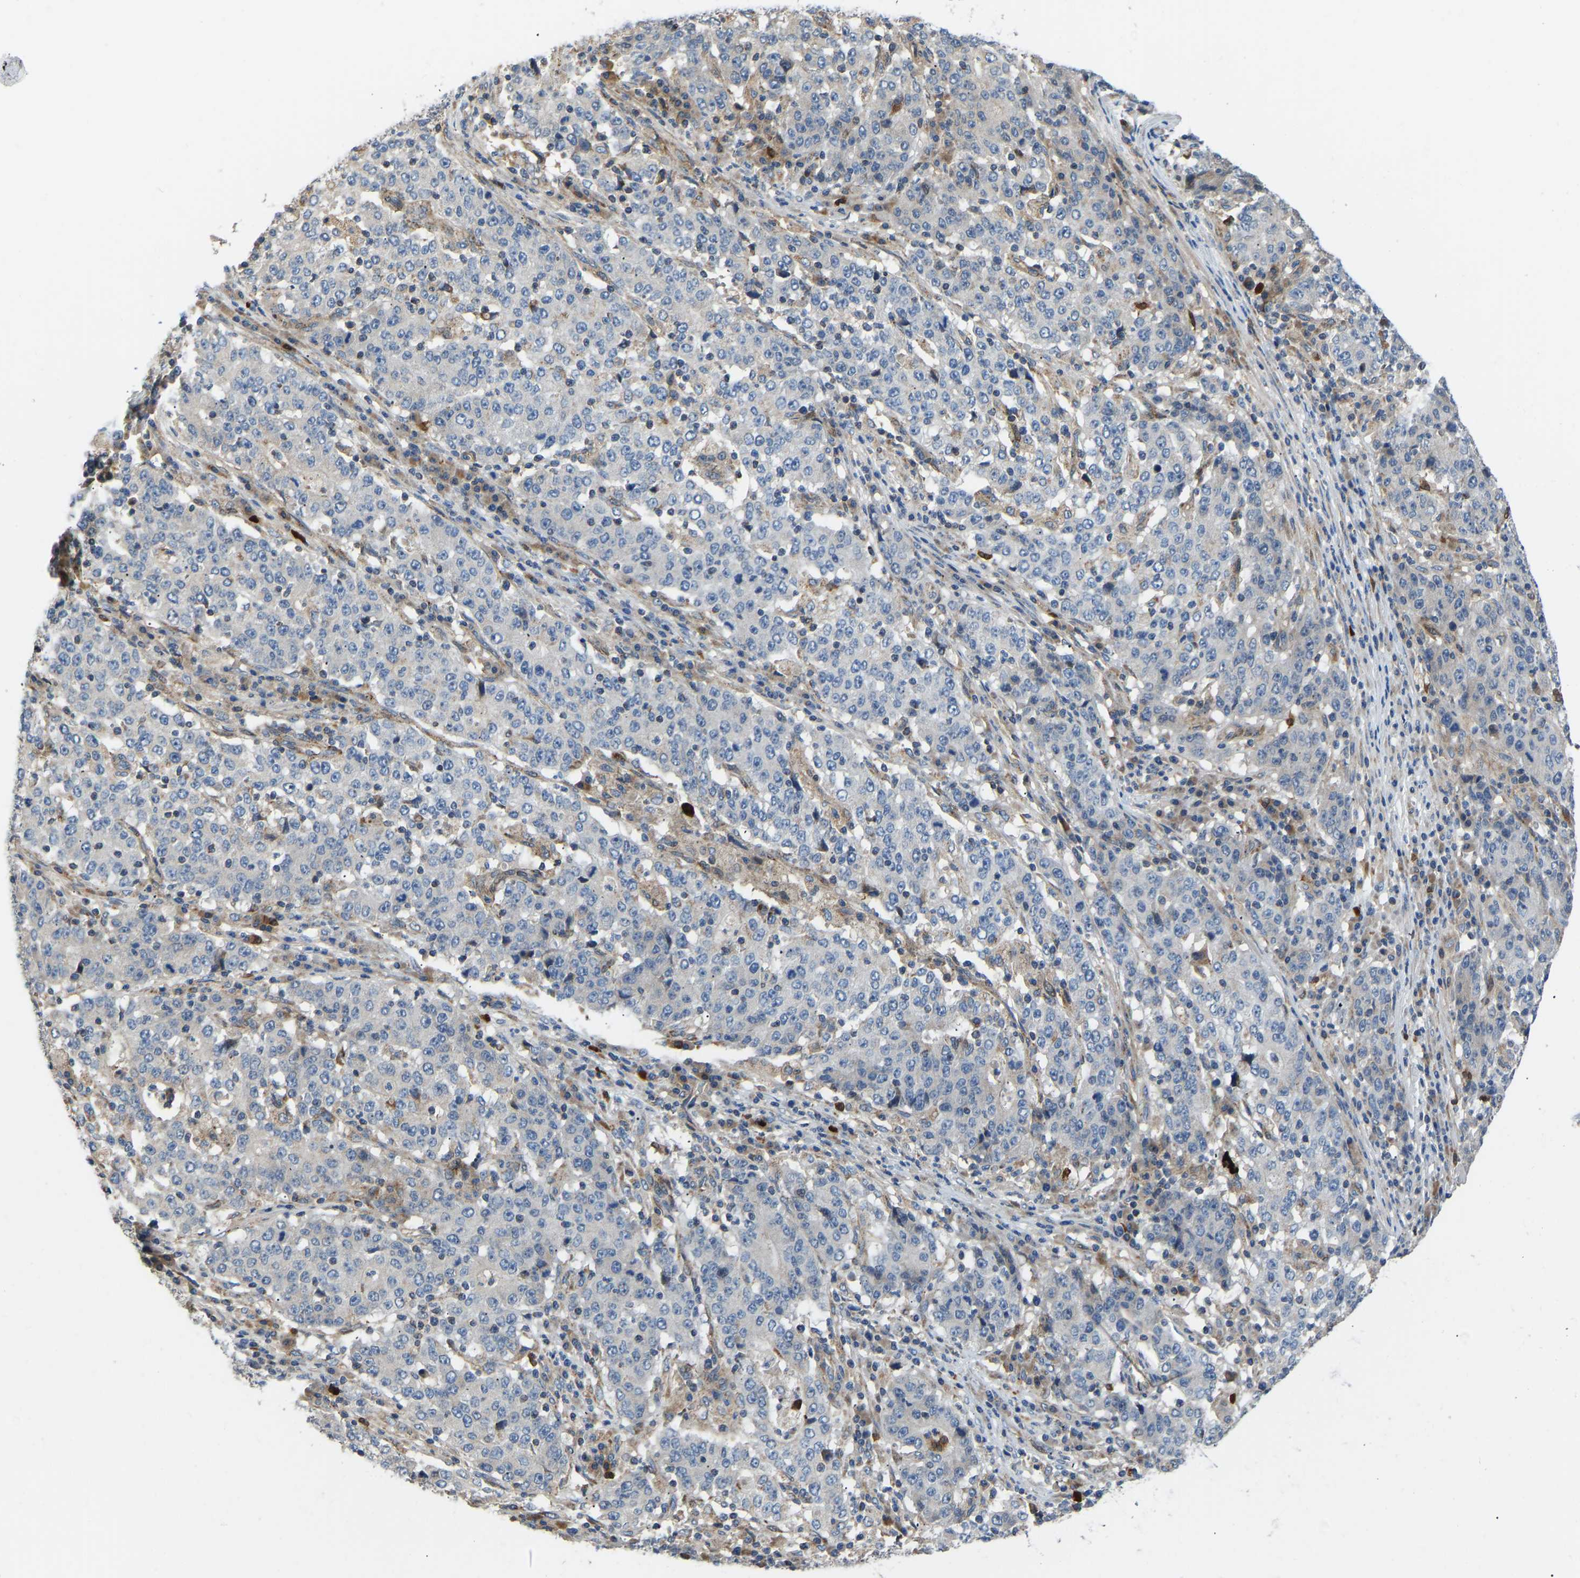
{"staining": {"intensity": "negative", "quantity": "none", "location": "none"}, "tissue": "stomach cancer", "cell_type": "Tumor cells", "image_type": "cancer", "snomed": [{"axis": "morphology", "description": "Adenocarcinoma, NOS"}, {"axis": "topography", "description": "Stomach"}], "caption": "Tumor cells show no significant protein expression in adenocarcinoma (stomach).", "gene": "RBP1", "patient": {"sex": "male", "age": 59}}